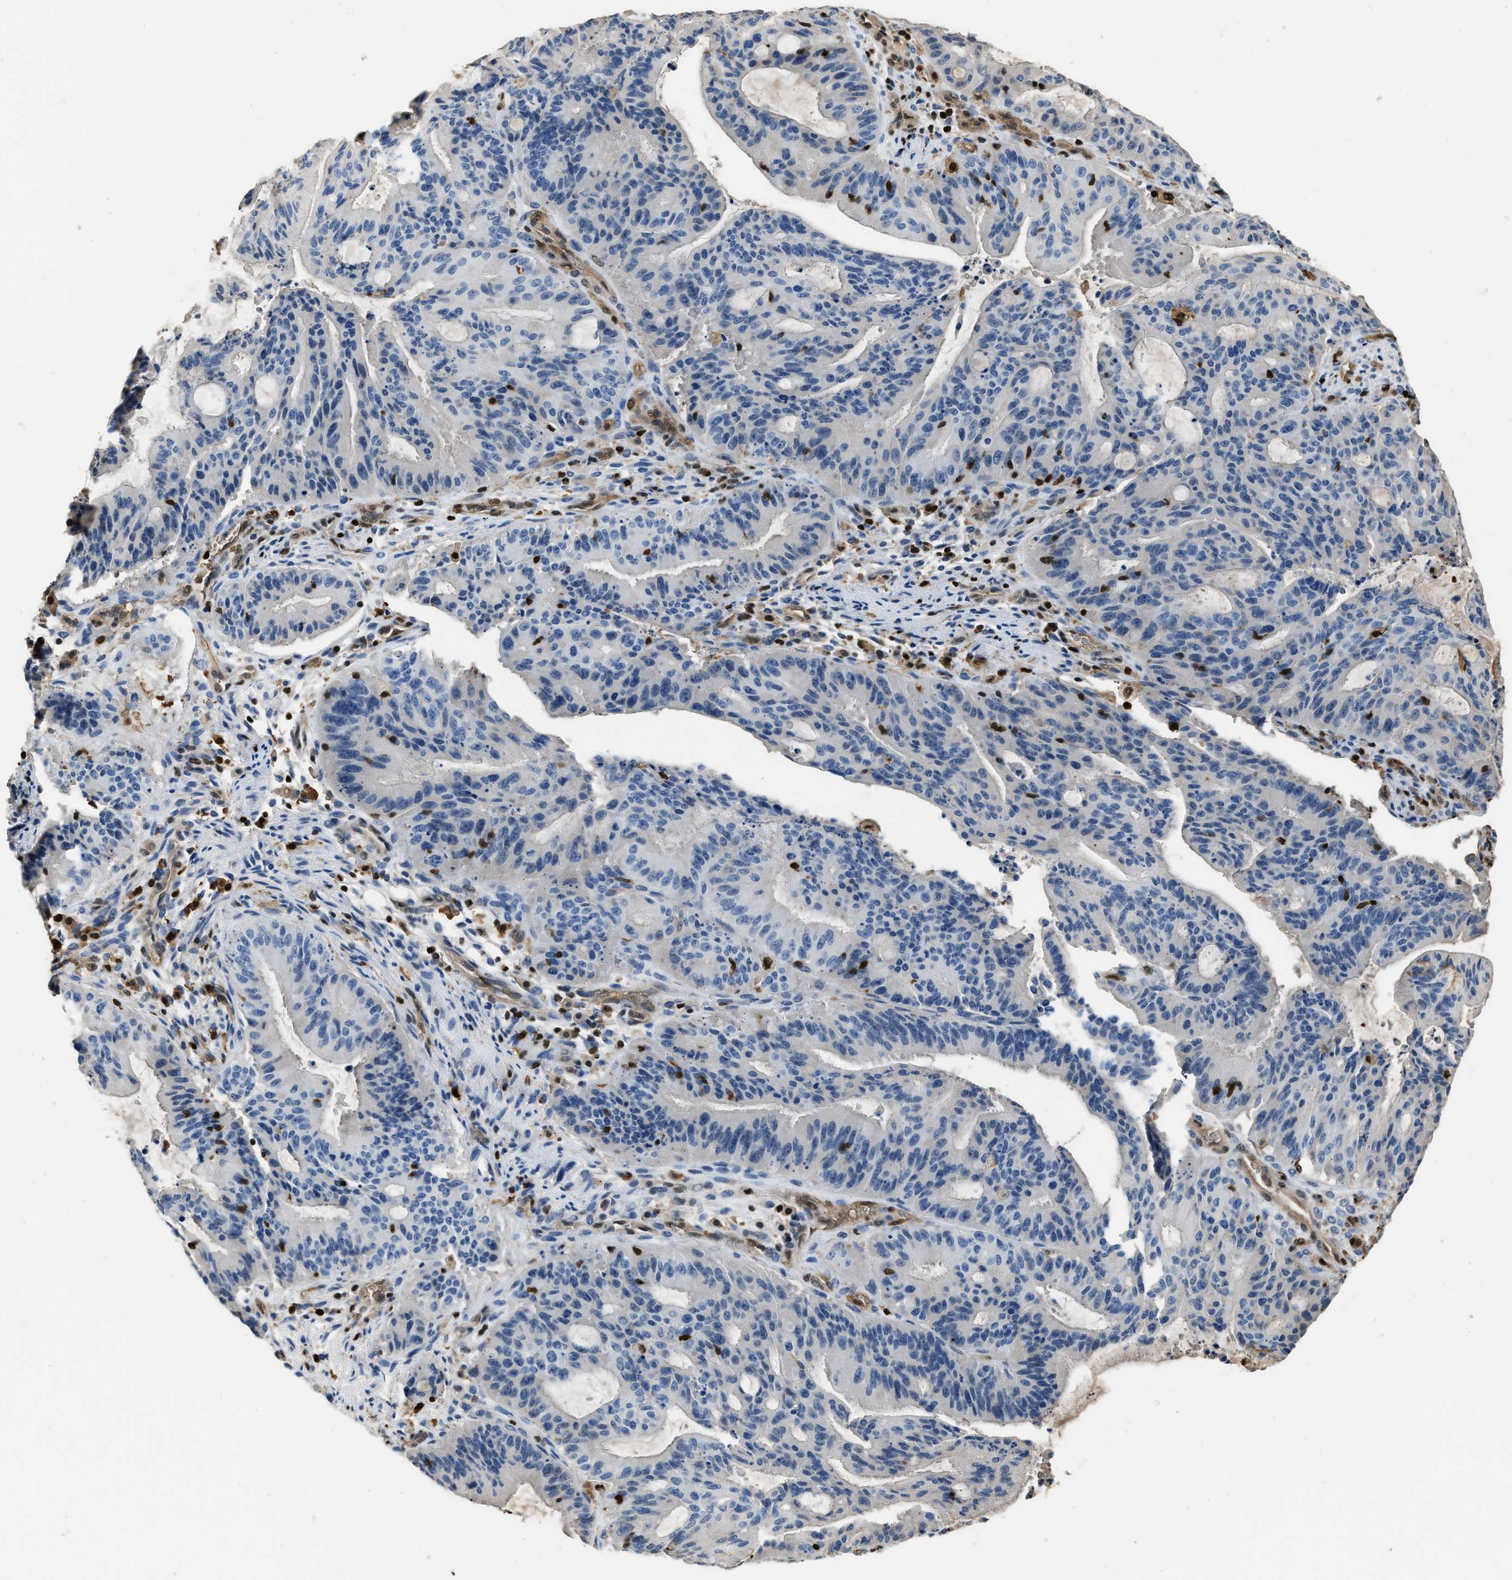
{"staining": {"intensity": "negative", "quantity": "none", "location": "none"}, "tissue": "liver cancer", "cell_type": "Tumor cells", "image_type": "cancer", "snomed": [{"axis": "morphology", "description": "Normal tissue, NOS"}, {"axis": "morphology", "description": "Cholangiocarcinoma"}, {"axis": "topography", "description": "Liver"}, {"axis": "topography", "description": "Peripheral nerve tissue"}], "caption": "DAB (3,3'-diaminobenzidine) immunohistochemical staining of human cholangiocarcinoma (liver) displays no significant expression in tumor cells. Nuclei are stained in blue.", "gene": "ARHGDIB", "patient": {"sex": "female", "age": 73}}